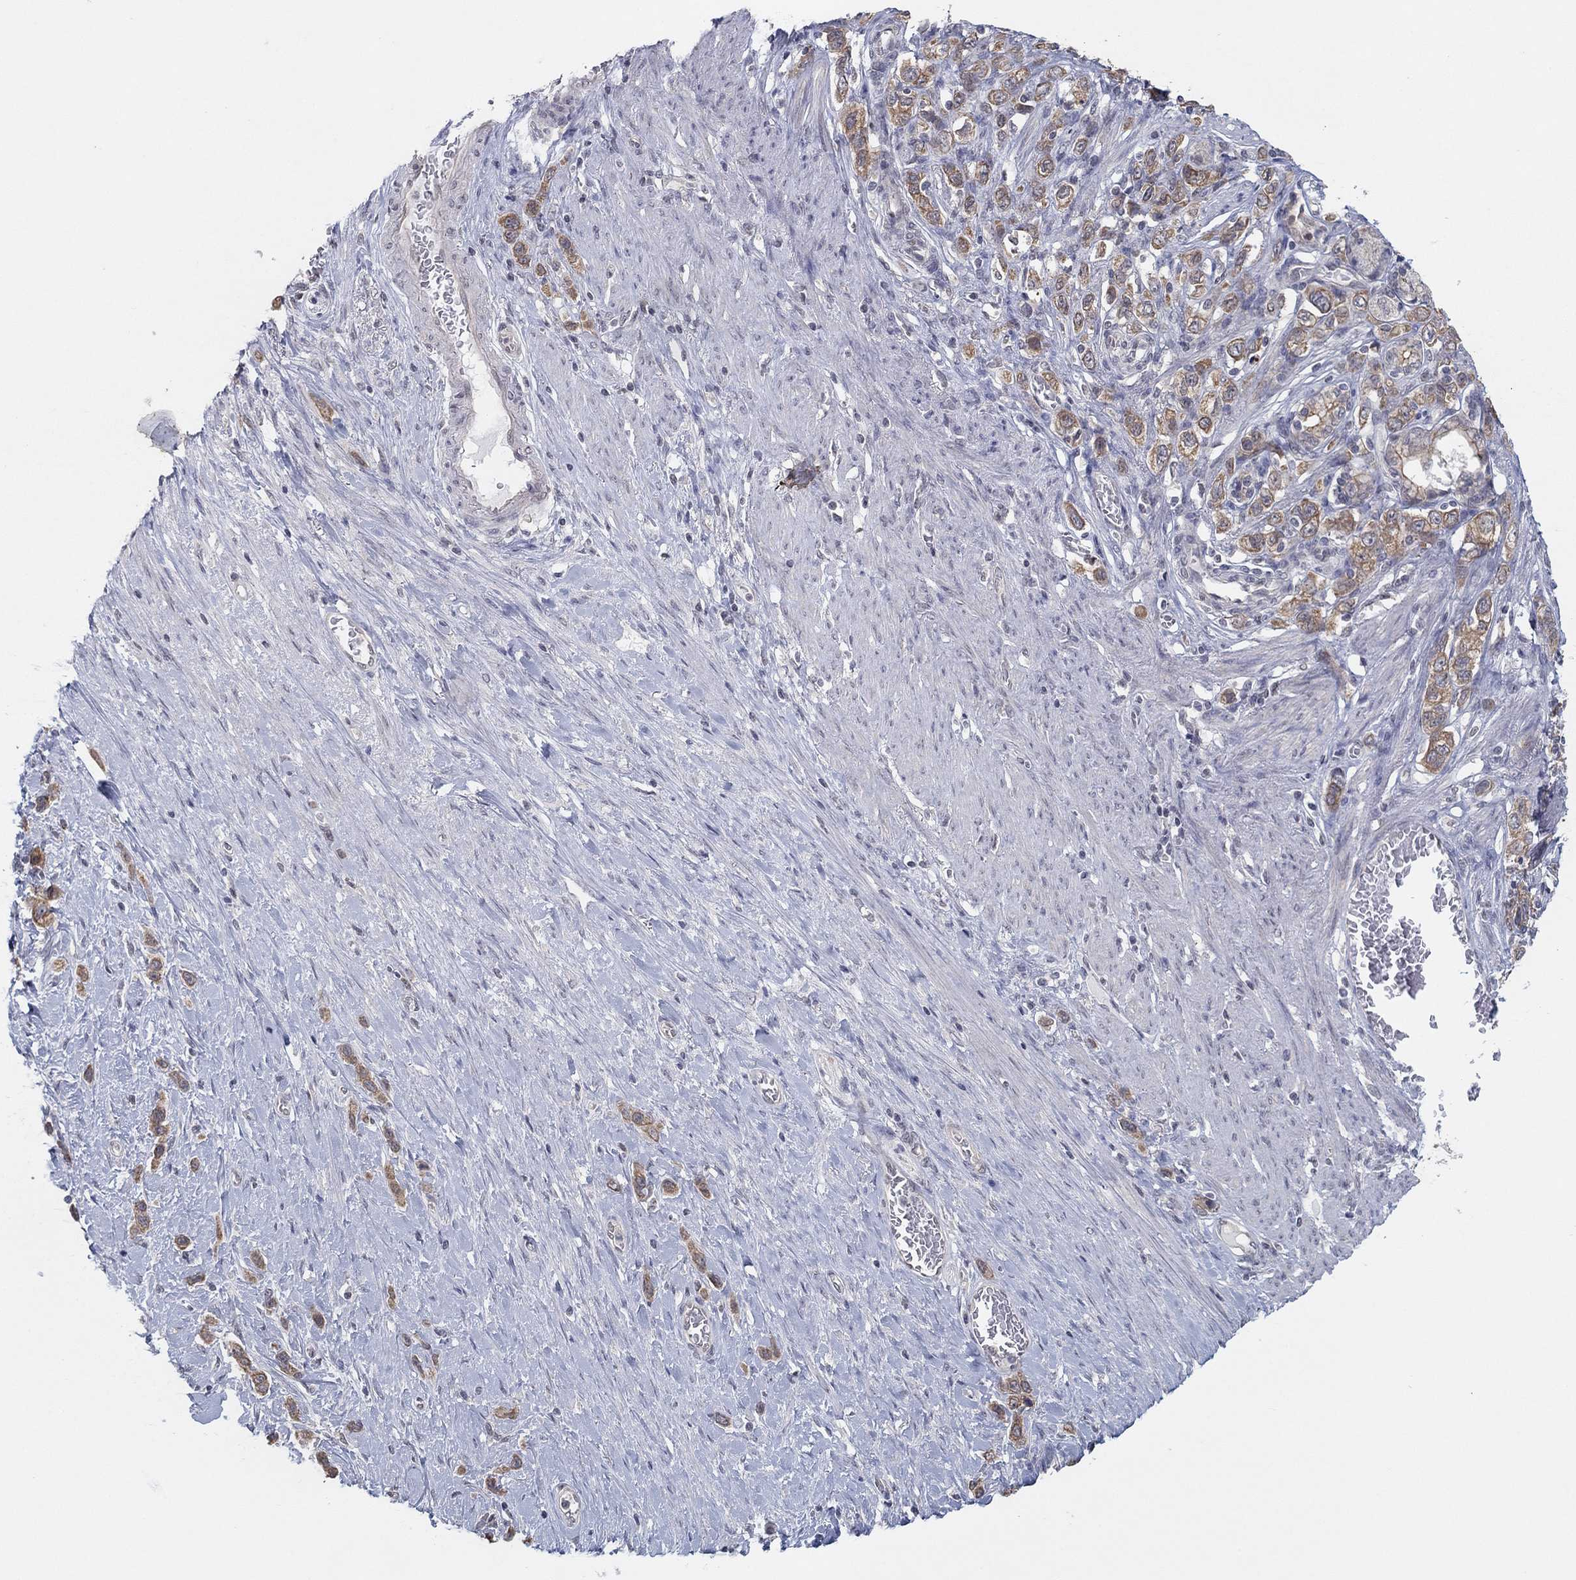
{"staining": {"intensity": "moderate", "quantity": ">75%", "location": "cytoplasmic/membranous"}, "tissue": "stomach cancer", "cell_type": "Tumor cells", "image_type": "cancer", "snomed": [{"axis": "morphology", "description": "Normal tissue, NOS"}, {"axis": "morphology", "description": "Adenocarcinoma, NOS"}, {"axis": "morphology", "description": "Adenocarcinoma, High grade"}, {"axis": "topography", "description": "Stomach, upper"}, {"axis": "topography", "description": "Stomach"}], "caption": "A brown stain labels moderate cytoplasmic/membranous staining of a protein in human adenocarcinoma (stomach) tumor cells. (Stains: DAB in brown, nuclei in blue, Microscopy: brightfield microscopy at high magnification).", "gene": "SLC22A2", "patient": {"sex": "female", "age": 65}}